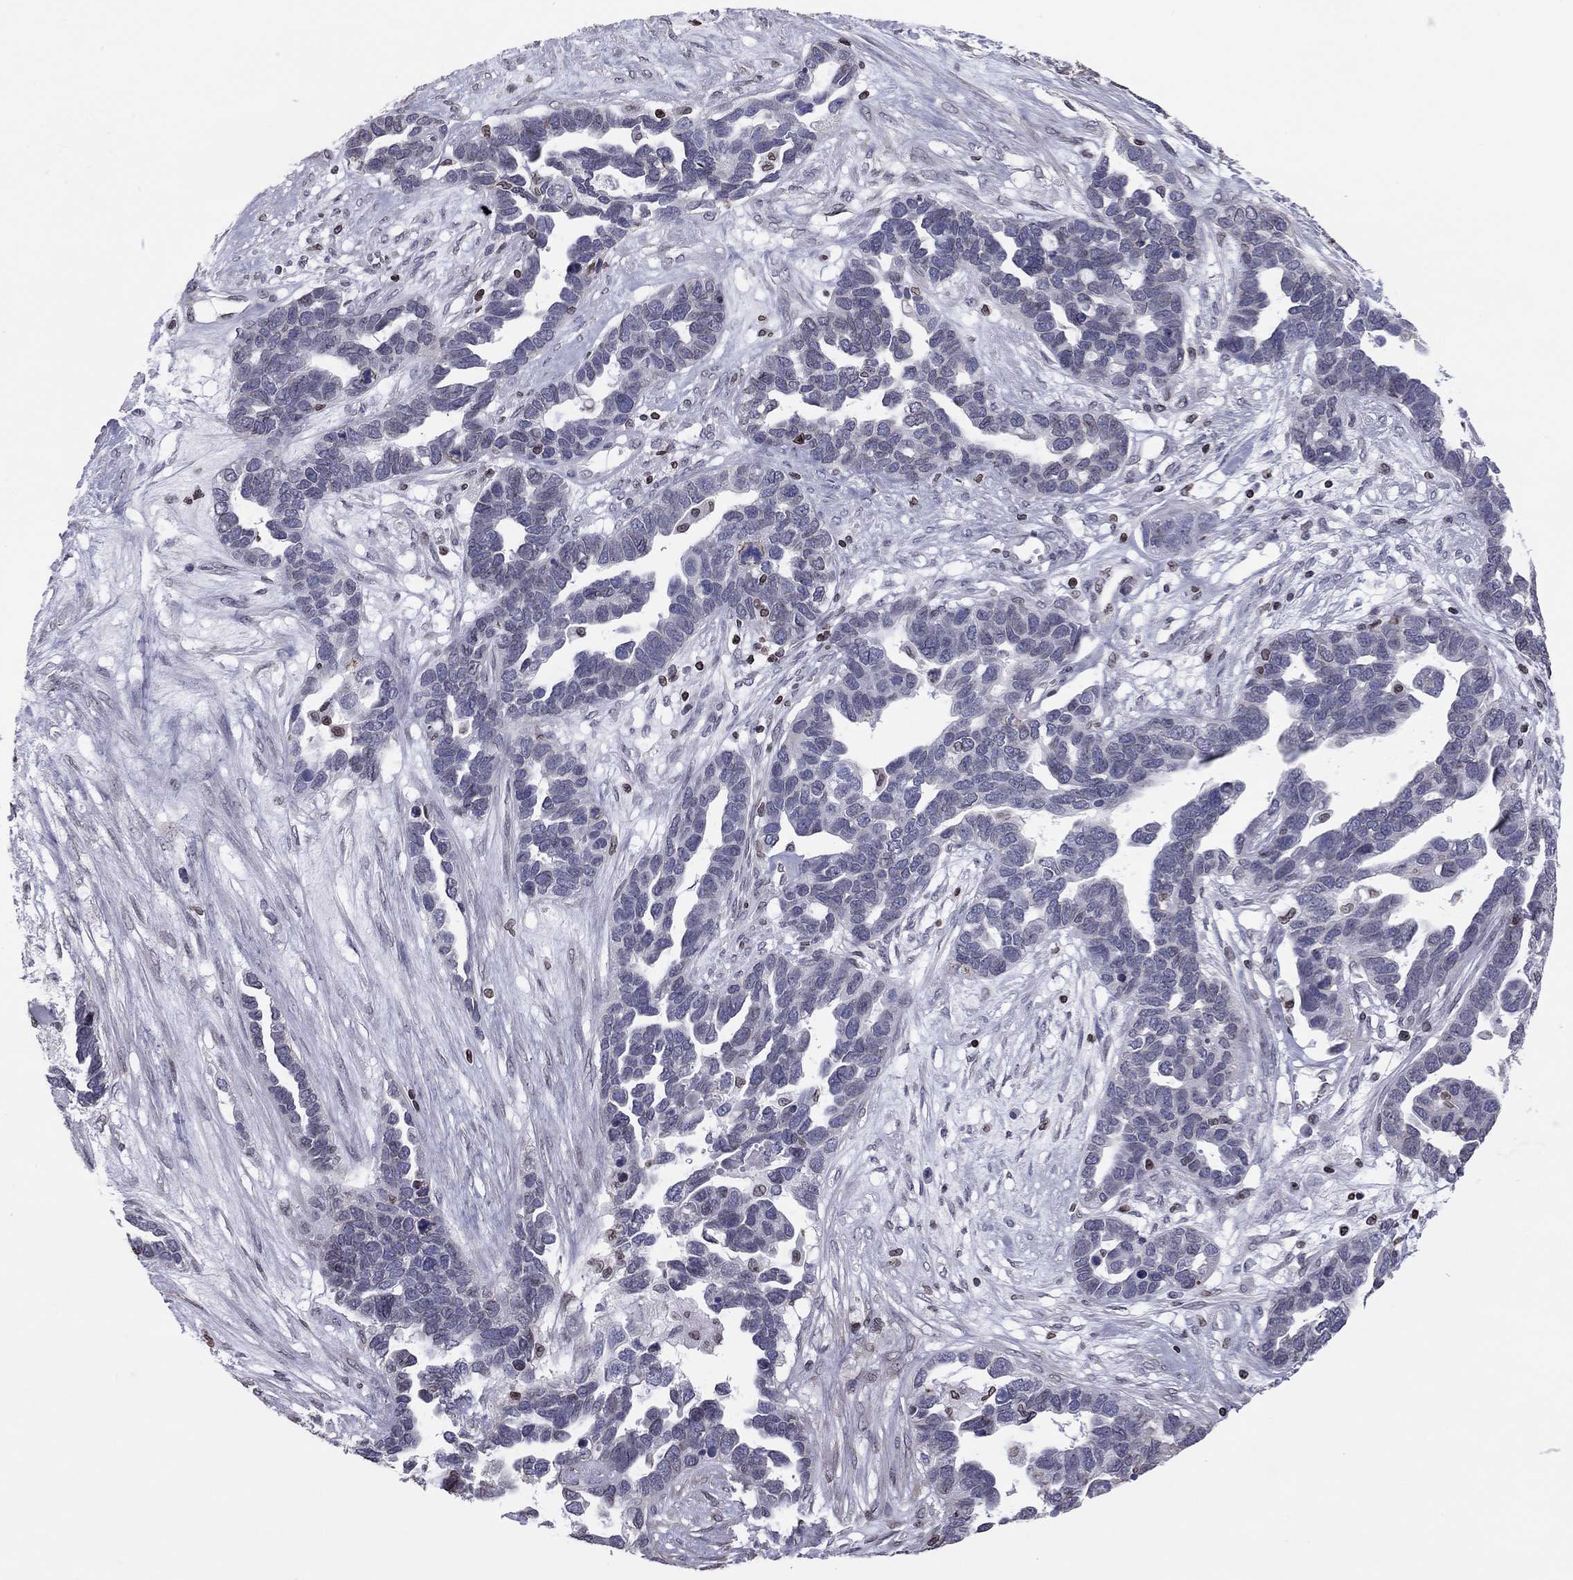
{"staining": {"intensity": "negative", "quantity": "none", "location": "none"}, "tissue": "ovarian cancer", "cell_type": "Tumor cells", "image_type": "cancer", "snomed": [{"axis": "morphology", "description": "Cystadenocarcinoma, serous, NOS"}, {"axis": "topography", "description": "Ovary"}], "caption": "A high-resolution image shows IHC staining of serous cystadenocarcinoma (ovarian), which exhibits no significant positivity in tumor cells.", "gene": "ESPL1", "patient": {"sex": "female", "age": 54}}